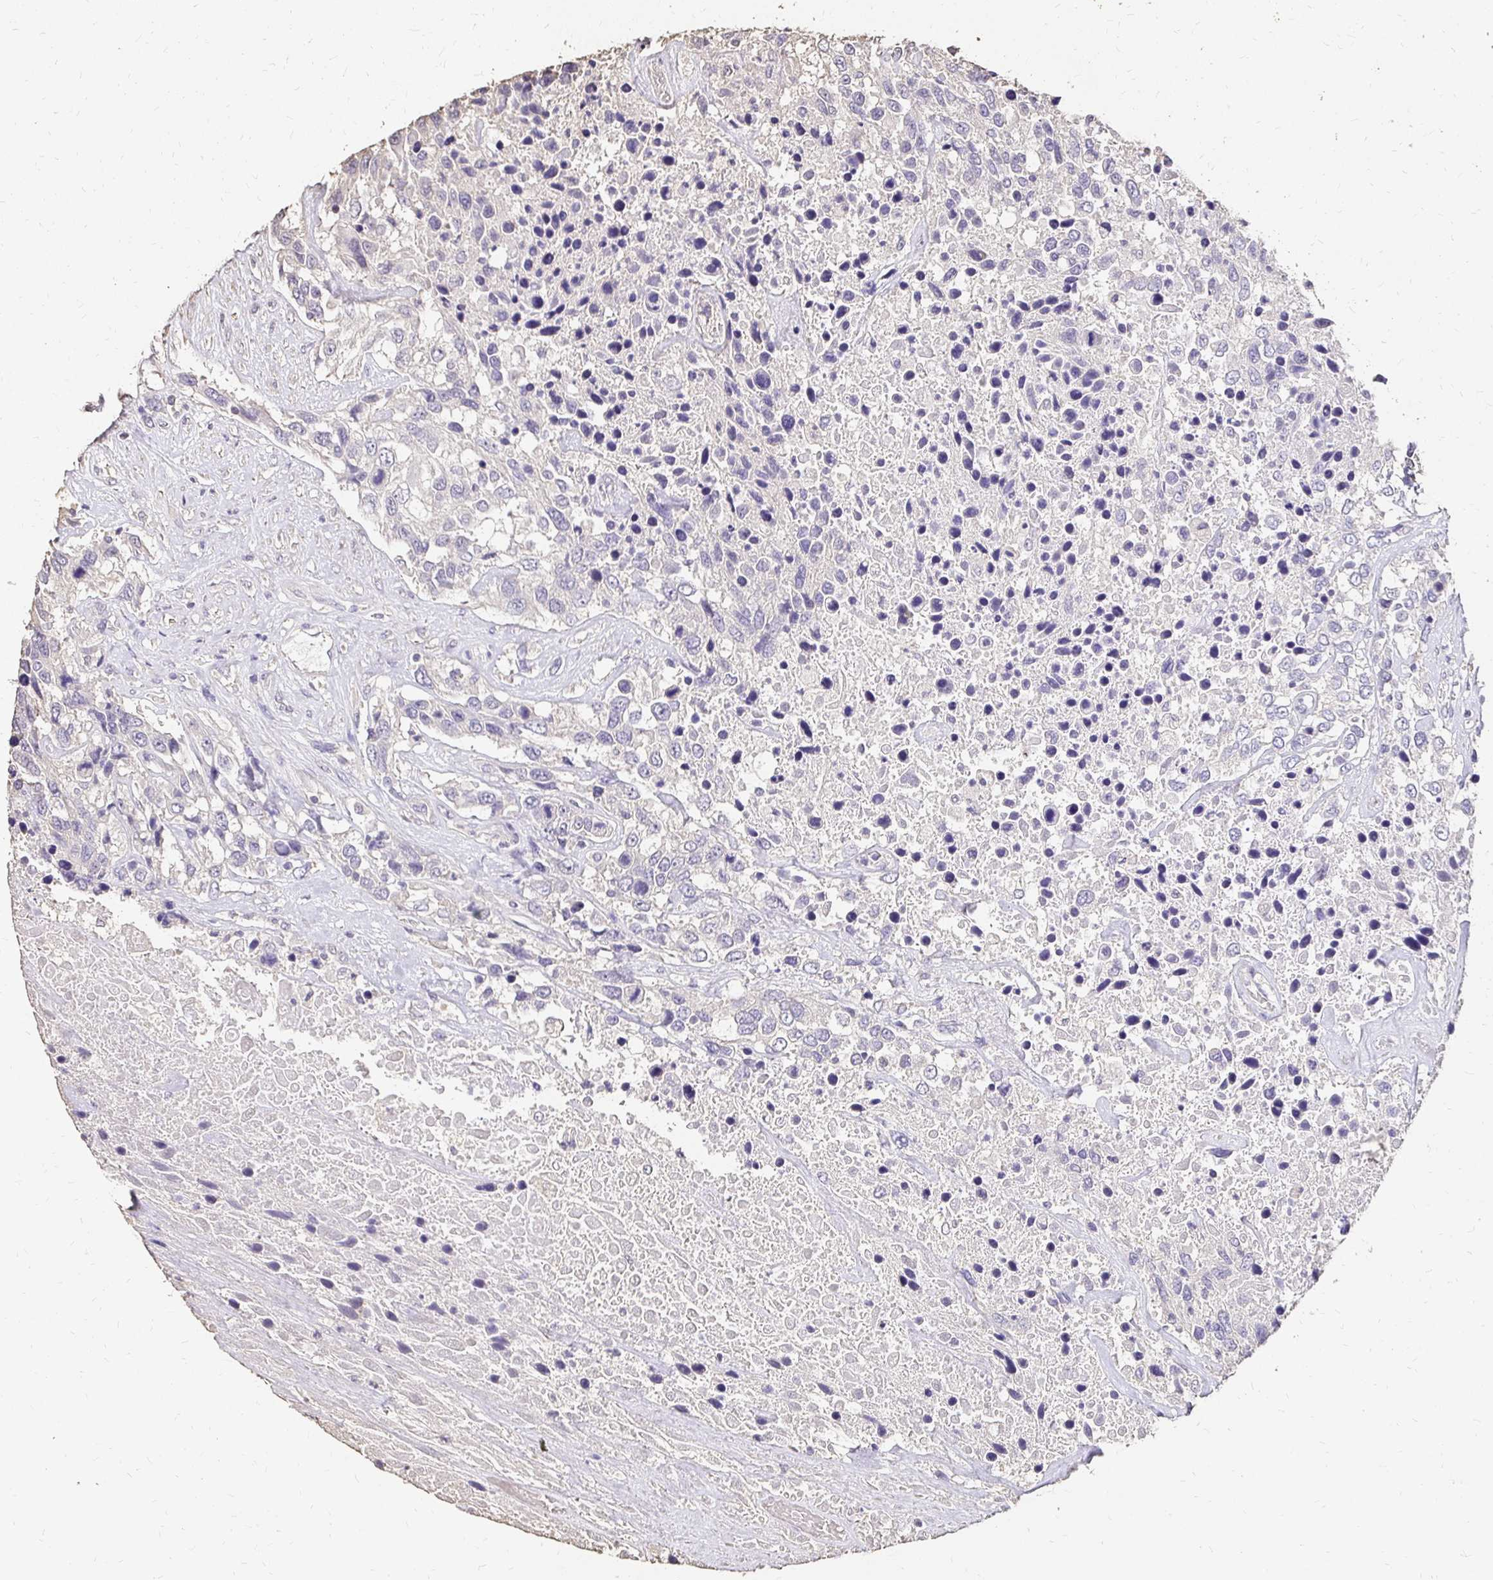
{"staining": {"intensity": "negative", "quantity": "none", "location": "none"}, "tissue": "urothelial cancer", "cell_type": "Tumor cells", "image_type": "cancer", "snomed": [{"axis": "morphology", "description": "Urothelial carcinoma, High grade"}, {"axis": "topography", "description": "Urinary bladder"}], "caption": "This is an IHC image of urothelial cancer. There is no expression in tumor cells.", "gene": "UGT1A6", "patient": {"sex": "female", "age": 70}}